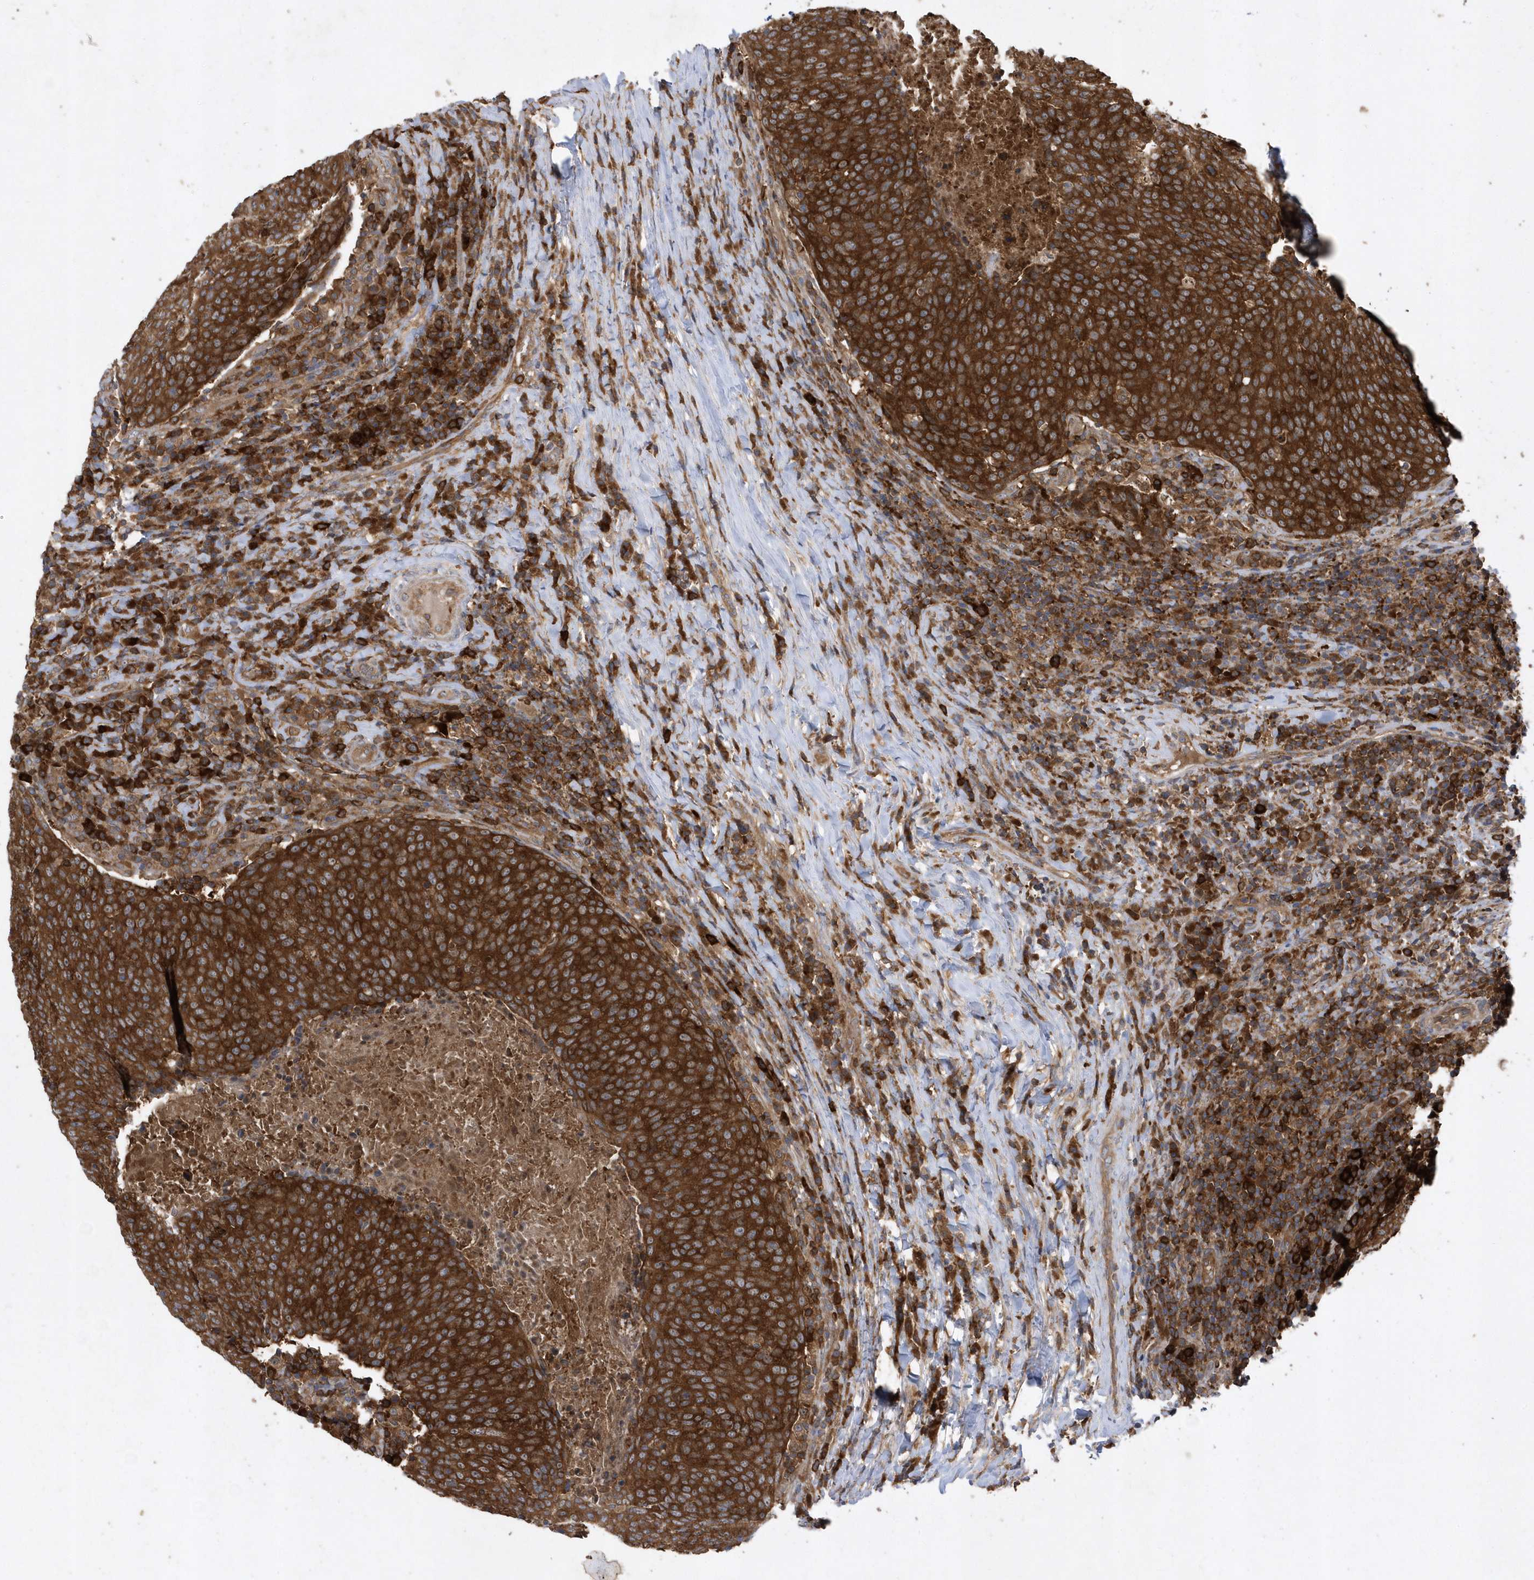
{"staining": {"intensity": "strong", "quantity": ">75%", "location": "cytoplasmic/membranous"}, "tissue": "head and neck cancer", "cell_type": "Tumor cells", "image_type": "cancer", "snomed": [{"axis": "morphology", "description": "Squamous cell carcinoma, NOS"}, {"axis": "morphology", "description": "Squamous cell carcinoma, metastatic, NOS"}, {"axis": "topography", "description": "Lymph node"}, {"axis": "topography", "description": "Head-Neck"}], "caption": "This photomicrograph demonstrates IHC staining of human head and neck metastatic squamous cell carcinoma, with high strong cytoplasmic/membranous positivity in about >75% of tumor cells.", "gene": "PAICS", "patient": {"sex": "male", "age": 62}}